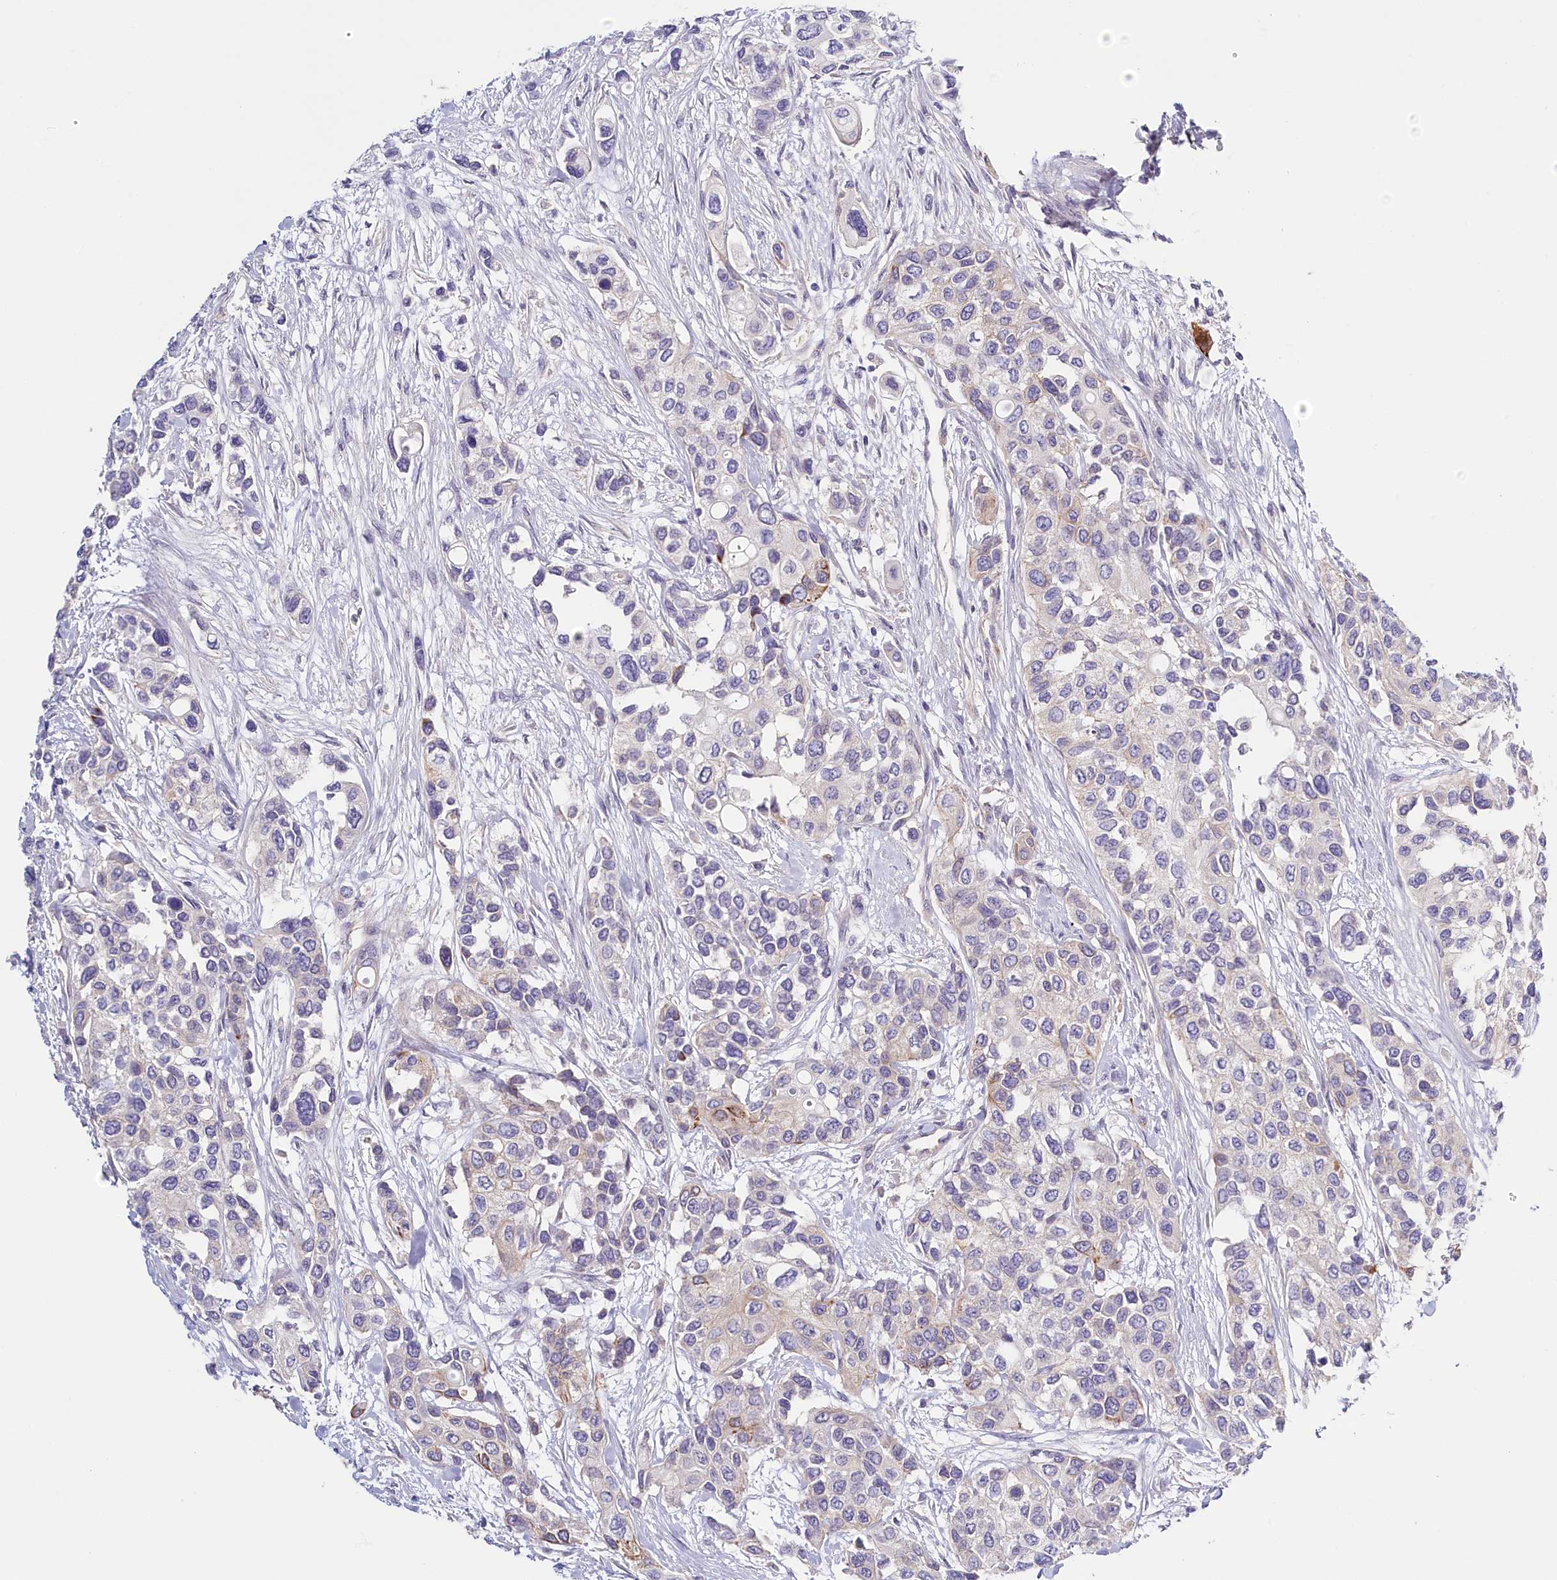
{"staining": {"intensity": "negative", "quantity": "none", "location": "none"}, "tissue": "urothelial cancer", "cell_type": "Tumor cells", "image_type": "cancer", "snomed": [{"axis": "morphology", "description": "Normal tissue, NOS"}, {"axis": "morphology", "description": "Urothelial carcinoma, High grade"}, {"axis": "topography", "description": "Vascular tissue"}, {"axis": "topography", "description": "Urinary bladder"}], "caption": "This is a micrograph of immunohistochemistry staining of urothelial cancer, which shows no positivity in tumor cells.", "gene": "PDE6D", "patient": {"sex": "female", "age": 56}}